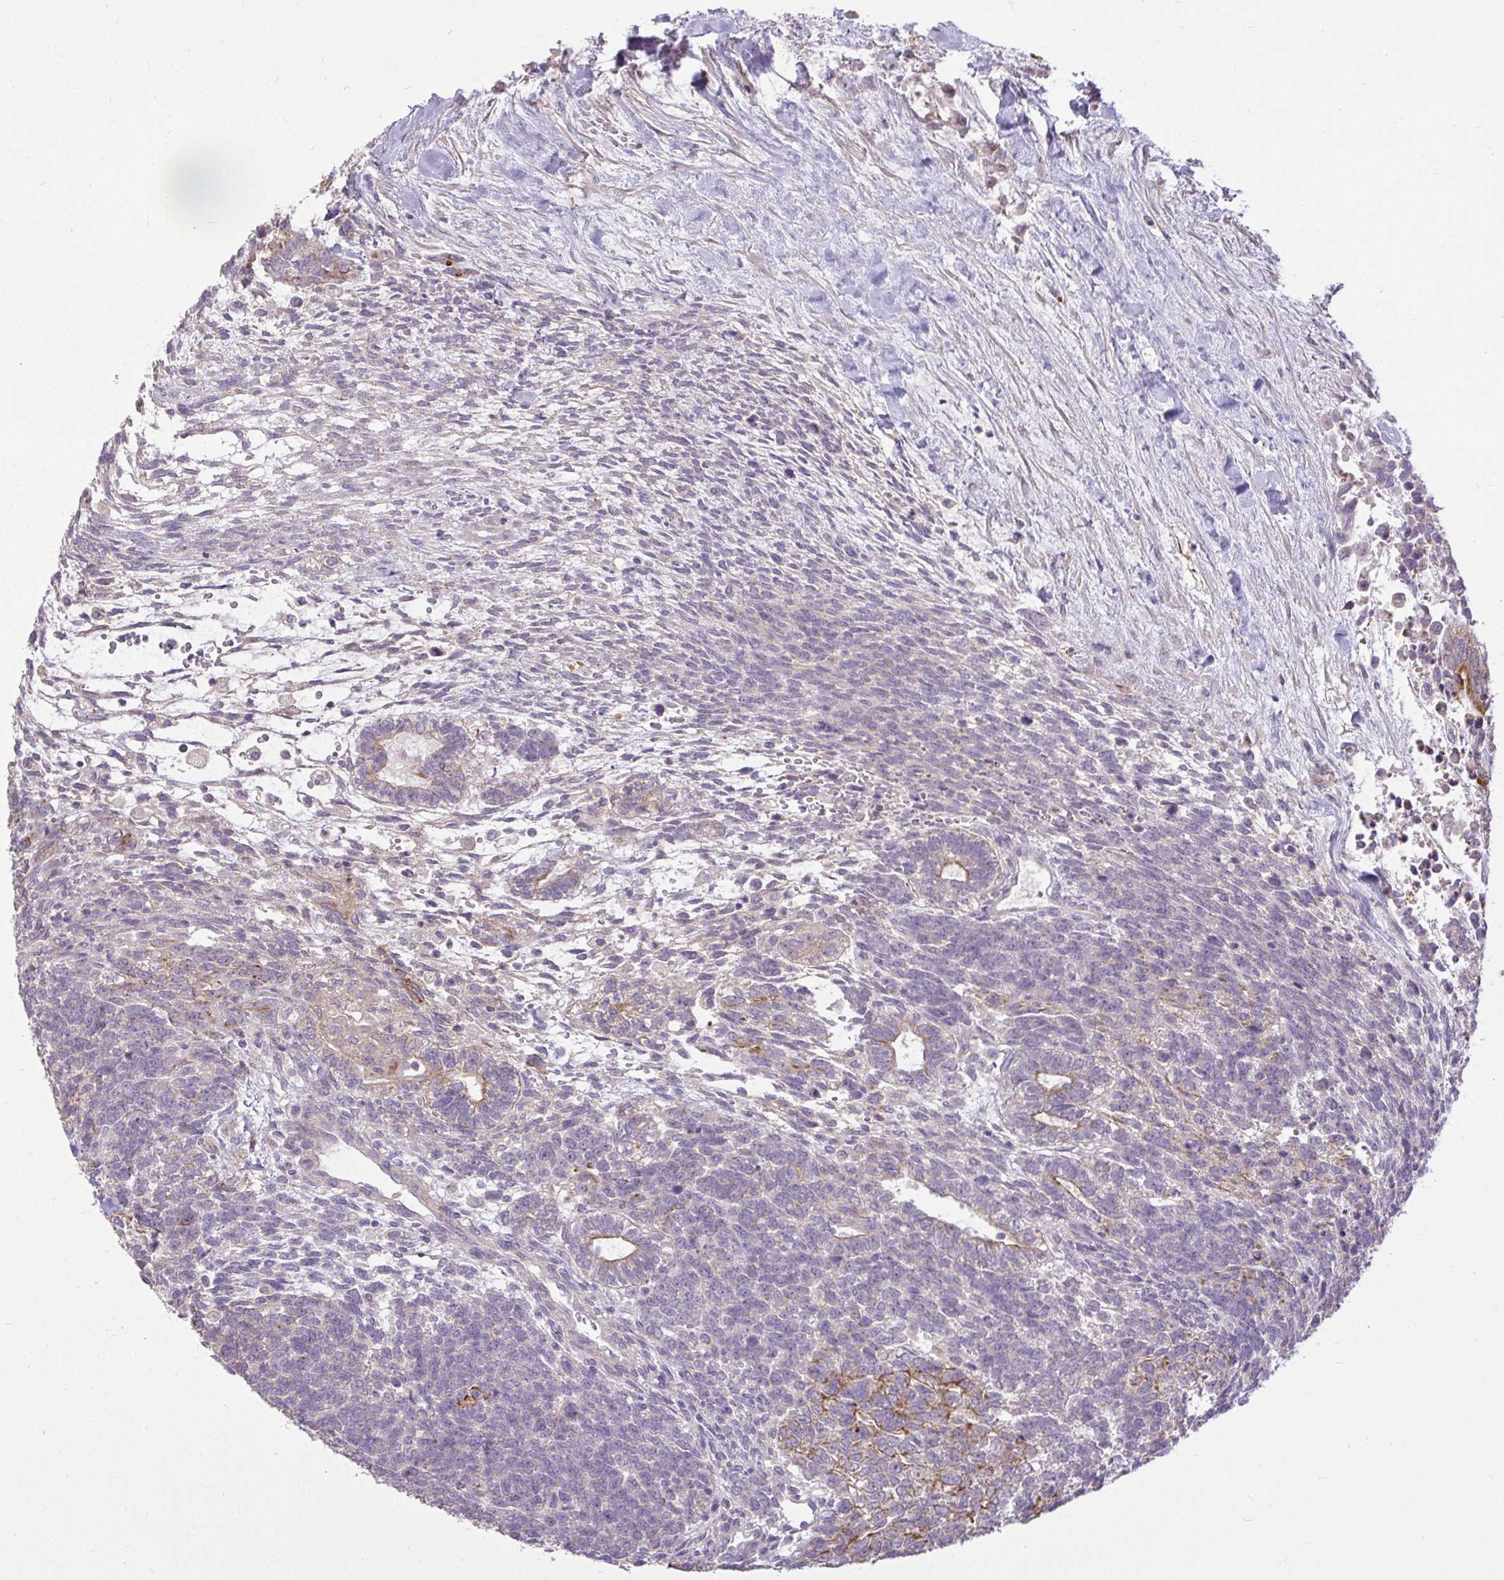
{"staining": {"intensity": "moderate", "quantity": "25%-75%", "location": "cytoplasmic/membranous"}, "tissue": "testis cancer", "cell_type": "Tumor cells", "image_type": "cancer", "snomed": [{"axis": "morphology", "description": "Carcinoma, Embryonal, NOS"}, {"axis": "topography", "description": "Testis"}], "caption": "DAB immunohistochemical staining of embryonal carcinoma (testis) exhibits moderate cytoplasmic/membranous protein positivity in approximately 25%-75% of tumor cells.", "gene": "STRIP1", "patient": {"sex": "male", "age": 23}}